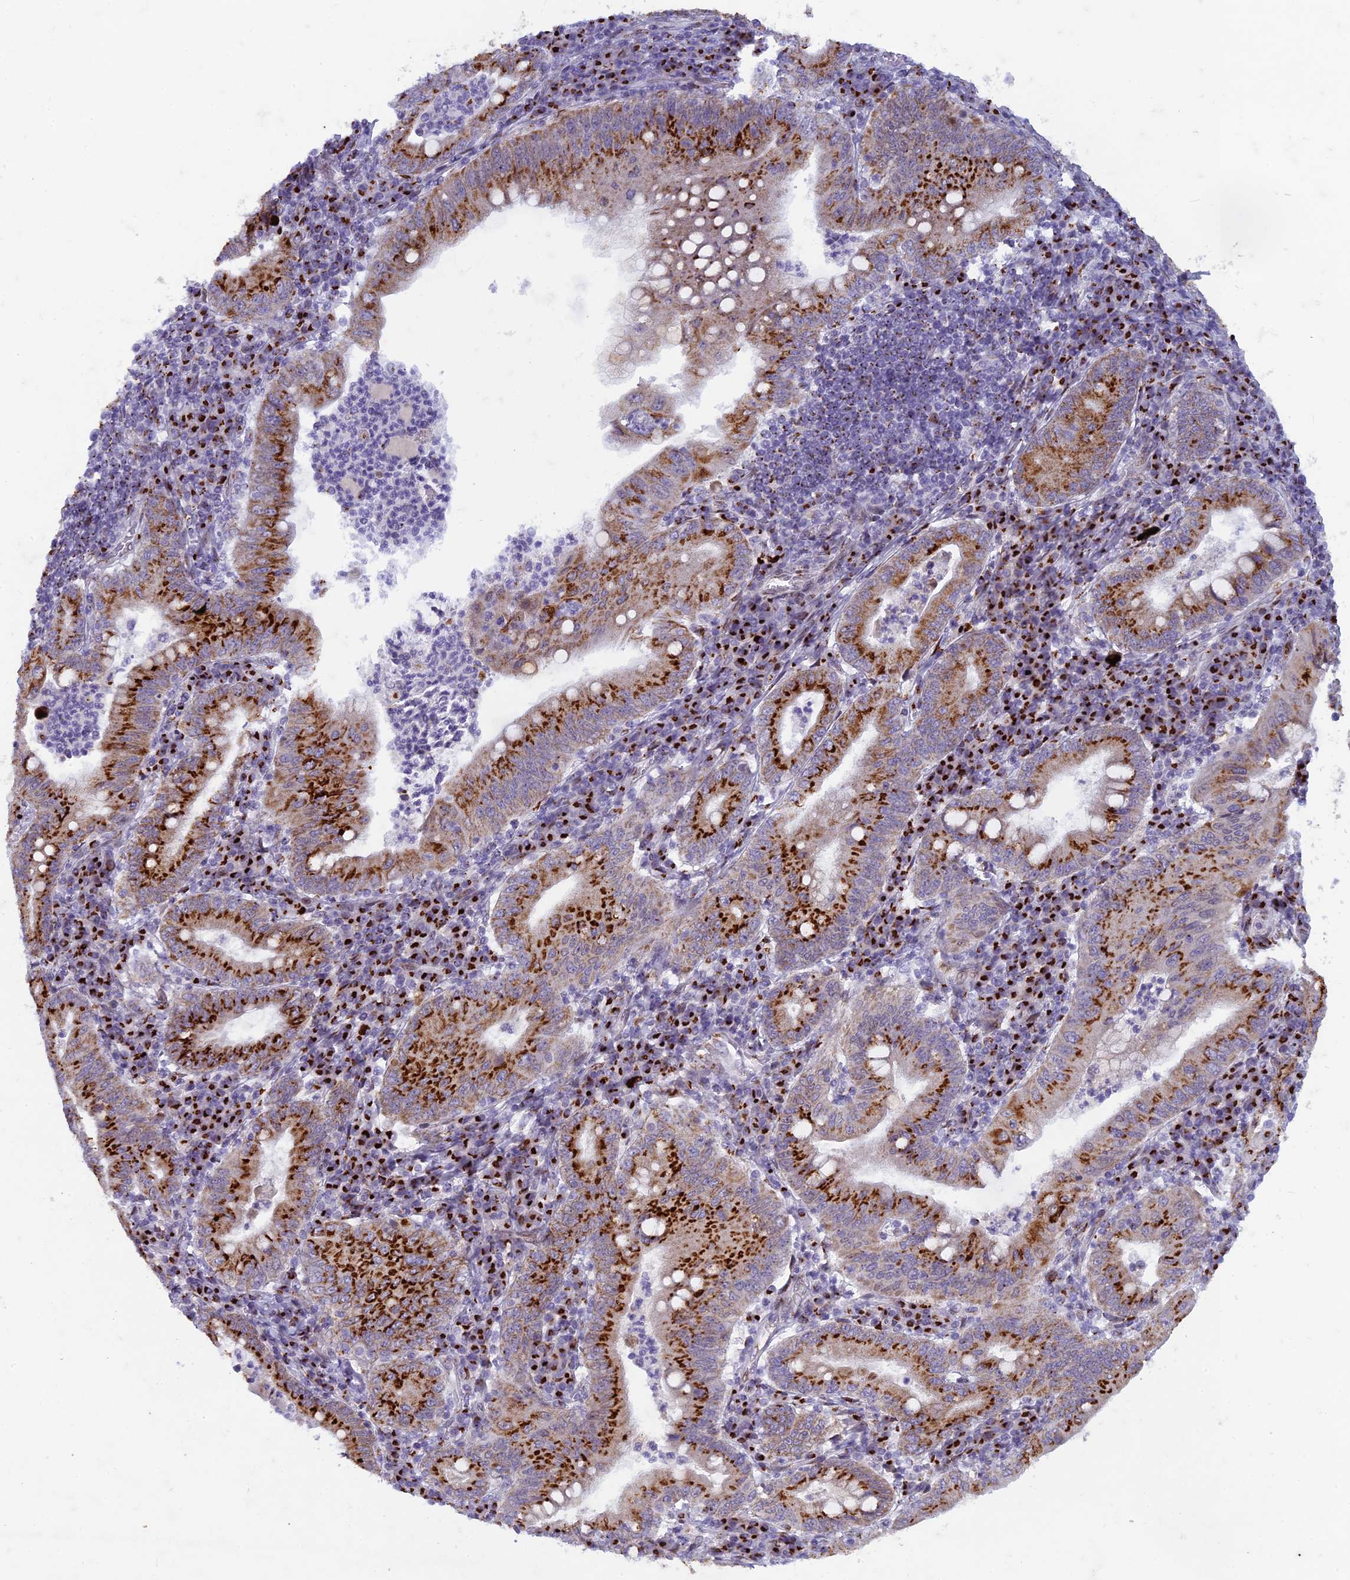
{"staining": {"intensity": "strong", "quantity": ">75%", "location": "cytoplasmic/membranous"}, "tissue": "stomach cancer", "cell_type": "Tumor cells", "image_type": "cancer", "snomed": [{"axis": "morphology", "description": "Normal tissue, NOS"}, {"axis": "morphology", "description": "Adenocarcinoma, NOS"}, {"axis": "topography", "description": "Esophagus"}, {"axis": "topography", "description": "Stomach, upper"}, {"axis": "topography", "description": "Peripheral nerve tissue"}], "caption": "Stomach adenocarcinoma tissue exhibits strong cytoplasmic/membranous positivity in approximately >75% of tumor cells, visualized by immunohistochemistry.", "gene": "FAM3C", "patient": {"sex": "male", "age": 62}}